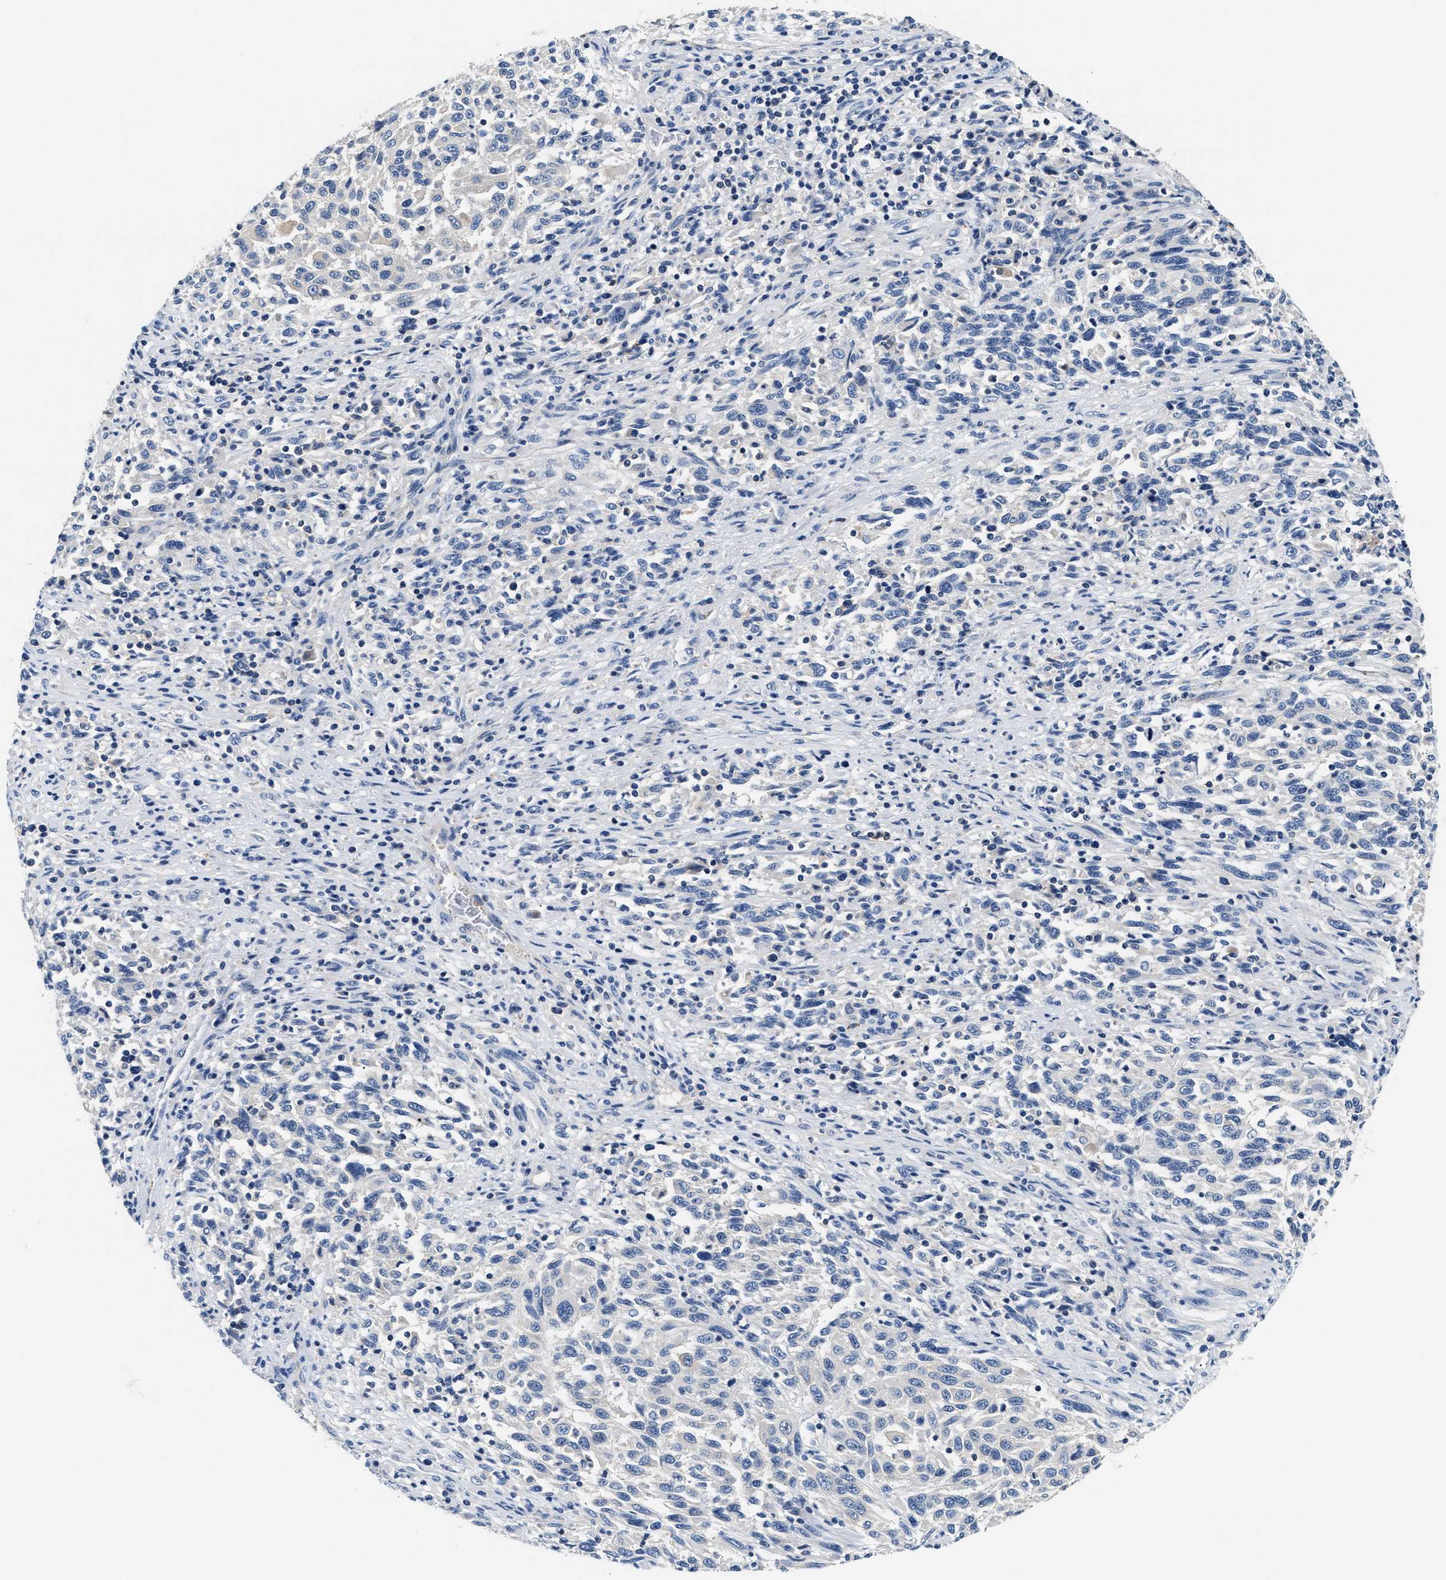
{"staining": {"intensity": "negative", "quantity": "none", "location": "none"}, "tissue": "melanoma", "cell_type": "Tumor cells", "image_type": "cancer", "snomed": [{"axis": "morphology", "description": "Malignant melanoma, Metastatic site"}, {"axis": "topography", "description": "Lymph node"}], "caption": "Tumor cells show no significant staining in melanoma.", "gene": "TUT7", "patient": {"sex": "male", "age": 61}}